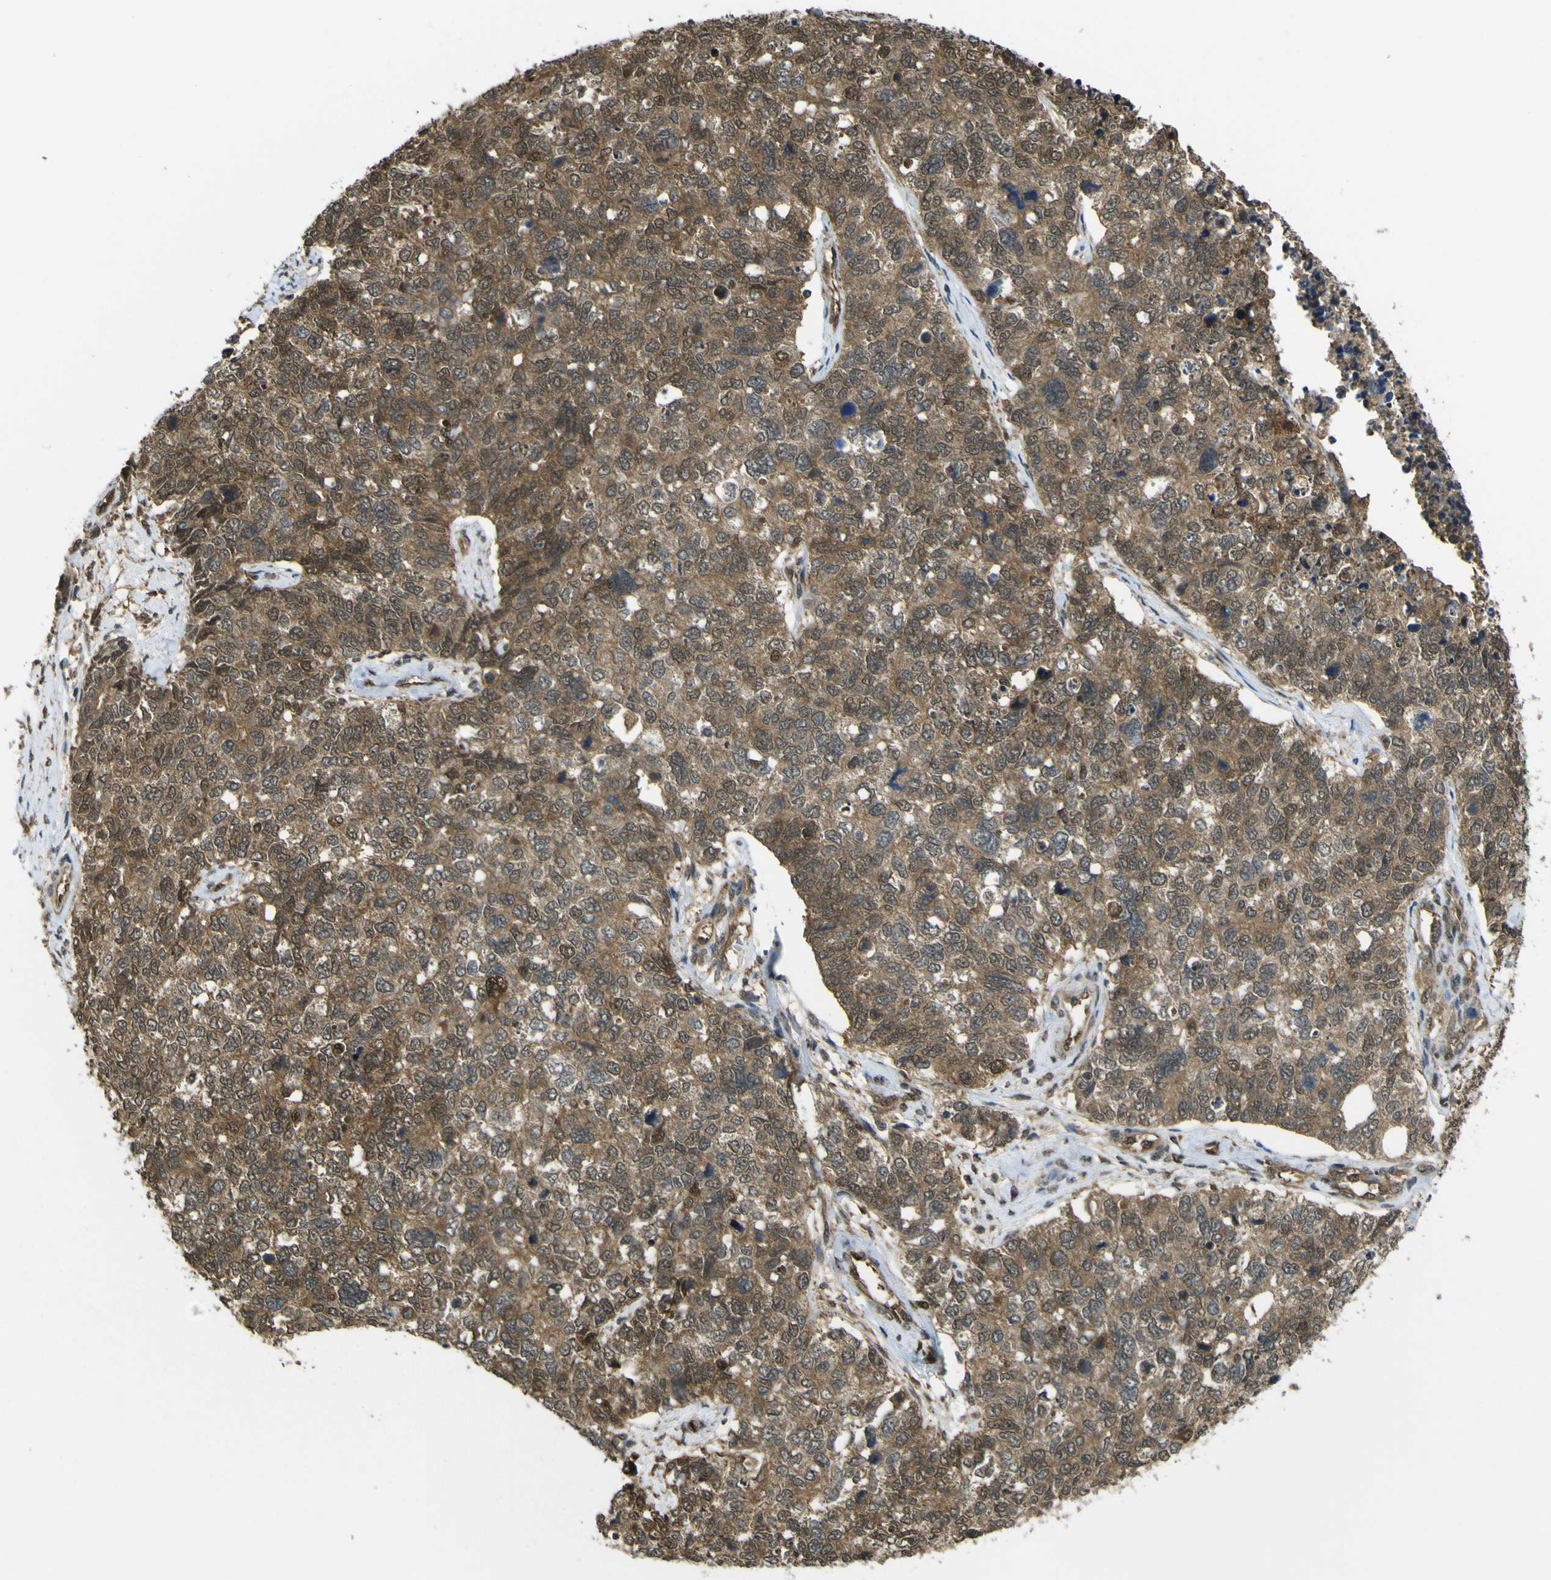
{"staining": {"intensity": "moderate", "quantity": ">75%", "location": "cytoplasmic/membranous,nuclear"}, "tissue": "cervical cancer", "cell_type": "Tumor cells", "image_type": "cancer", "snomed": [{"axis": "morphology", "description": "Squamous cell carcinoma, NOS"}, {"axis": "topography", "description": "Cervix"}], "caption": "A histopathology image showing moderate cytoplasmic/membranous and nuclear staining in approximately >75% of tumor cells in cervical cancer (squamous cell carcinoma), as visualized by brown immunohistochemical staining.", "gene": "YWHAG", "patient": {"sex": "female", "age": 63}}